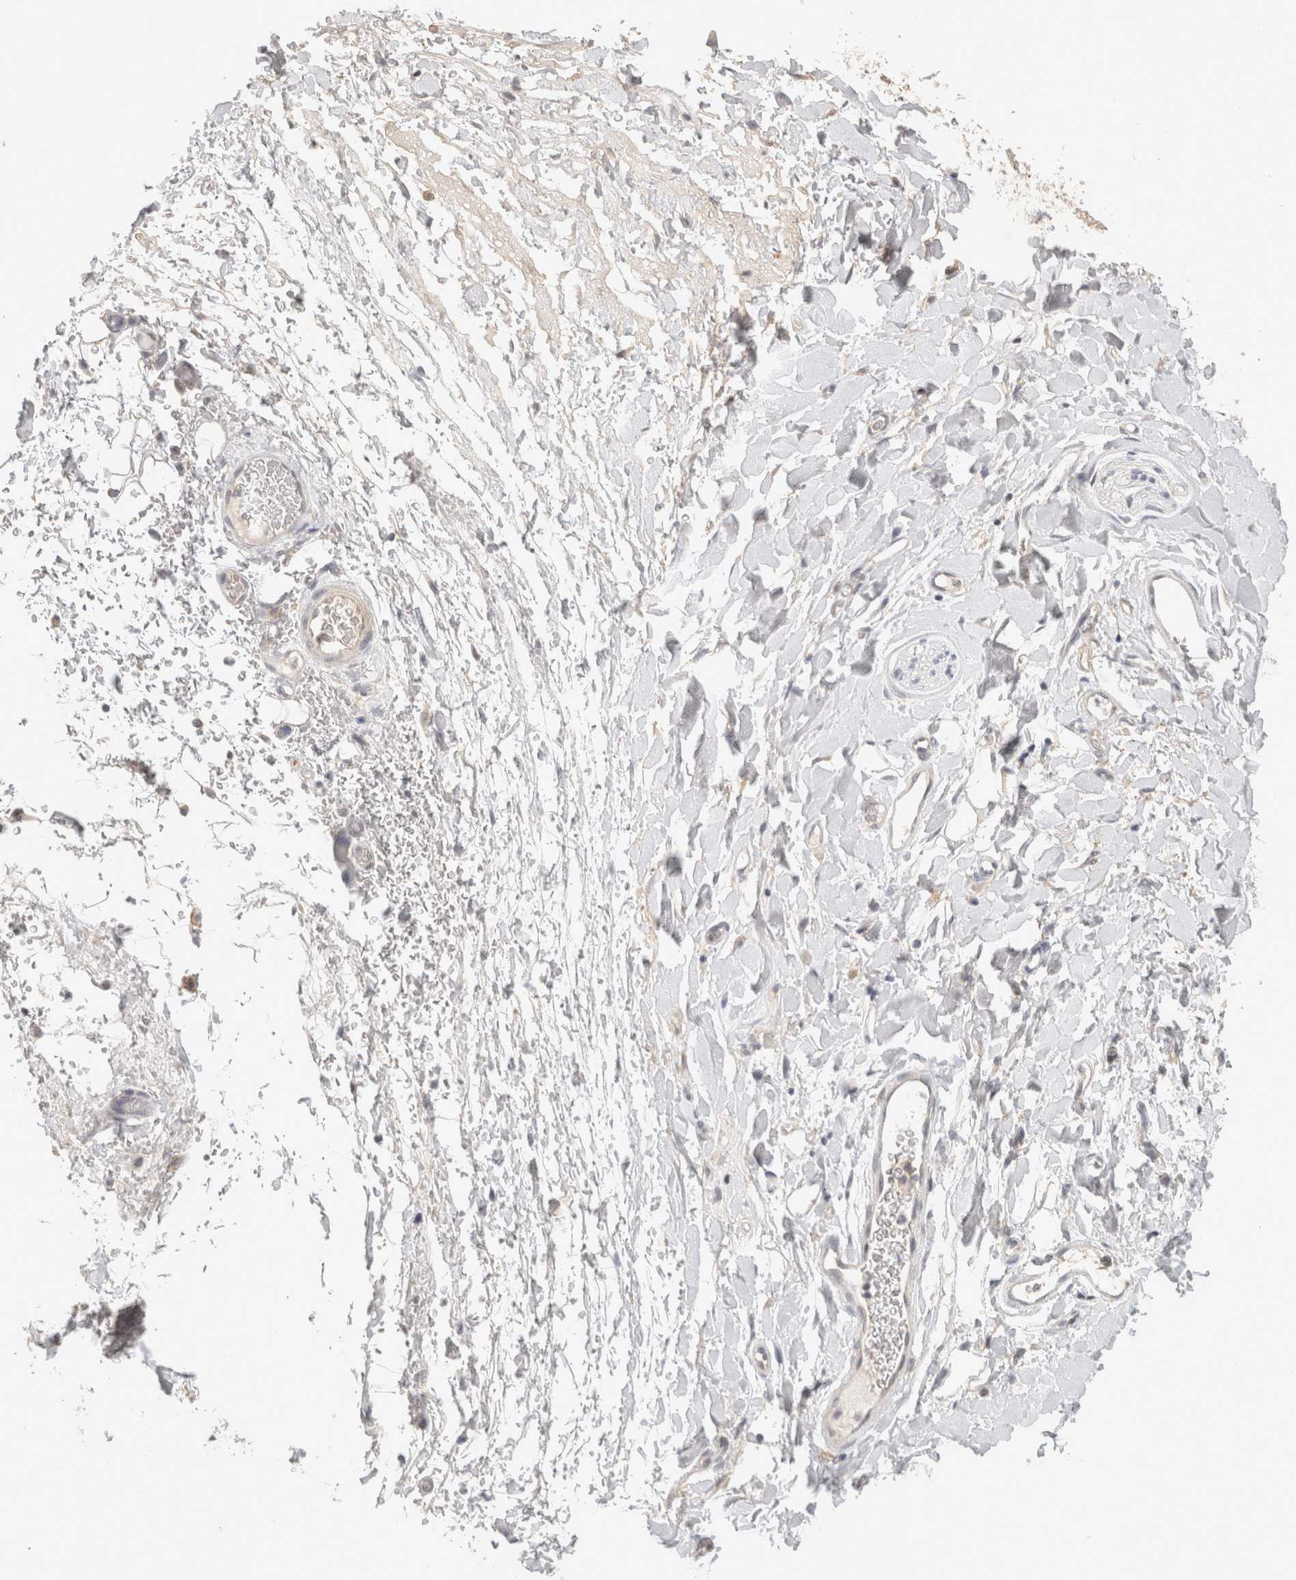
{"staining": {"intensity": "negative", "quantity": "none", "location": "none"}, "tissue": "adipose tissue", "cell_type": "Adipocytes", "image_type": "normal", "snomed": [{"axis": "morphology", "description": "Normal tissue, NOS"}, {"axis": "morphology", "description": "Adenocarcinoma, NOS"}, {"axis": "topography", "description": "Esophagus"}], "caption": "High power microscopy micrograph of an IHC micrograph of benign adipose tissue, revealing no significant staining in adipocytes. Nuclei are stained in blue.", "gene": "HAVCR2", "patient": {"sex": "male", "age": 62}}